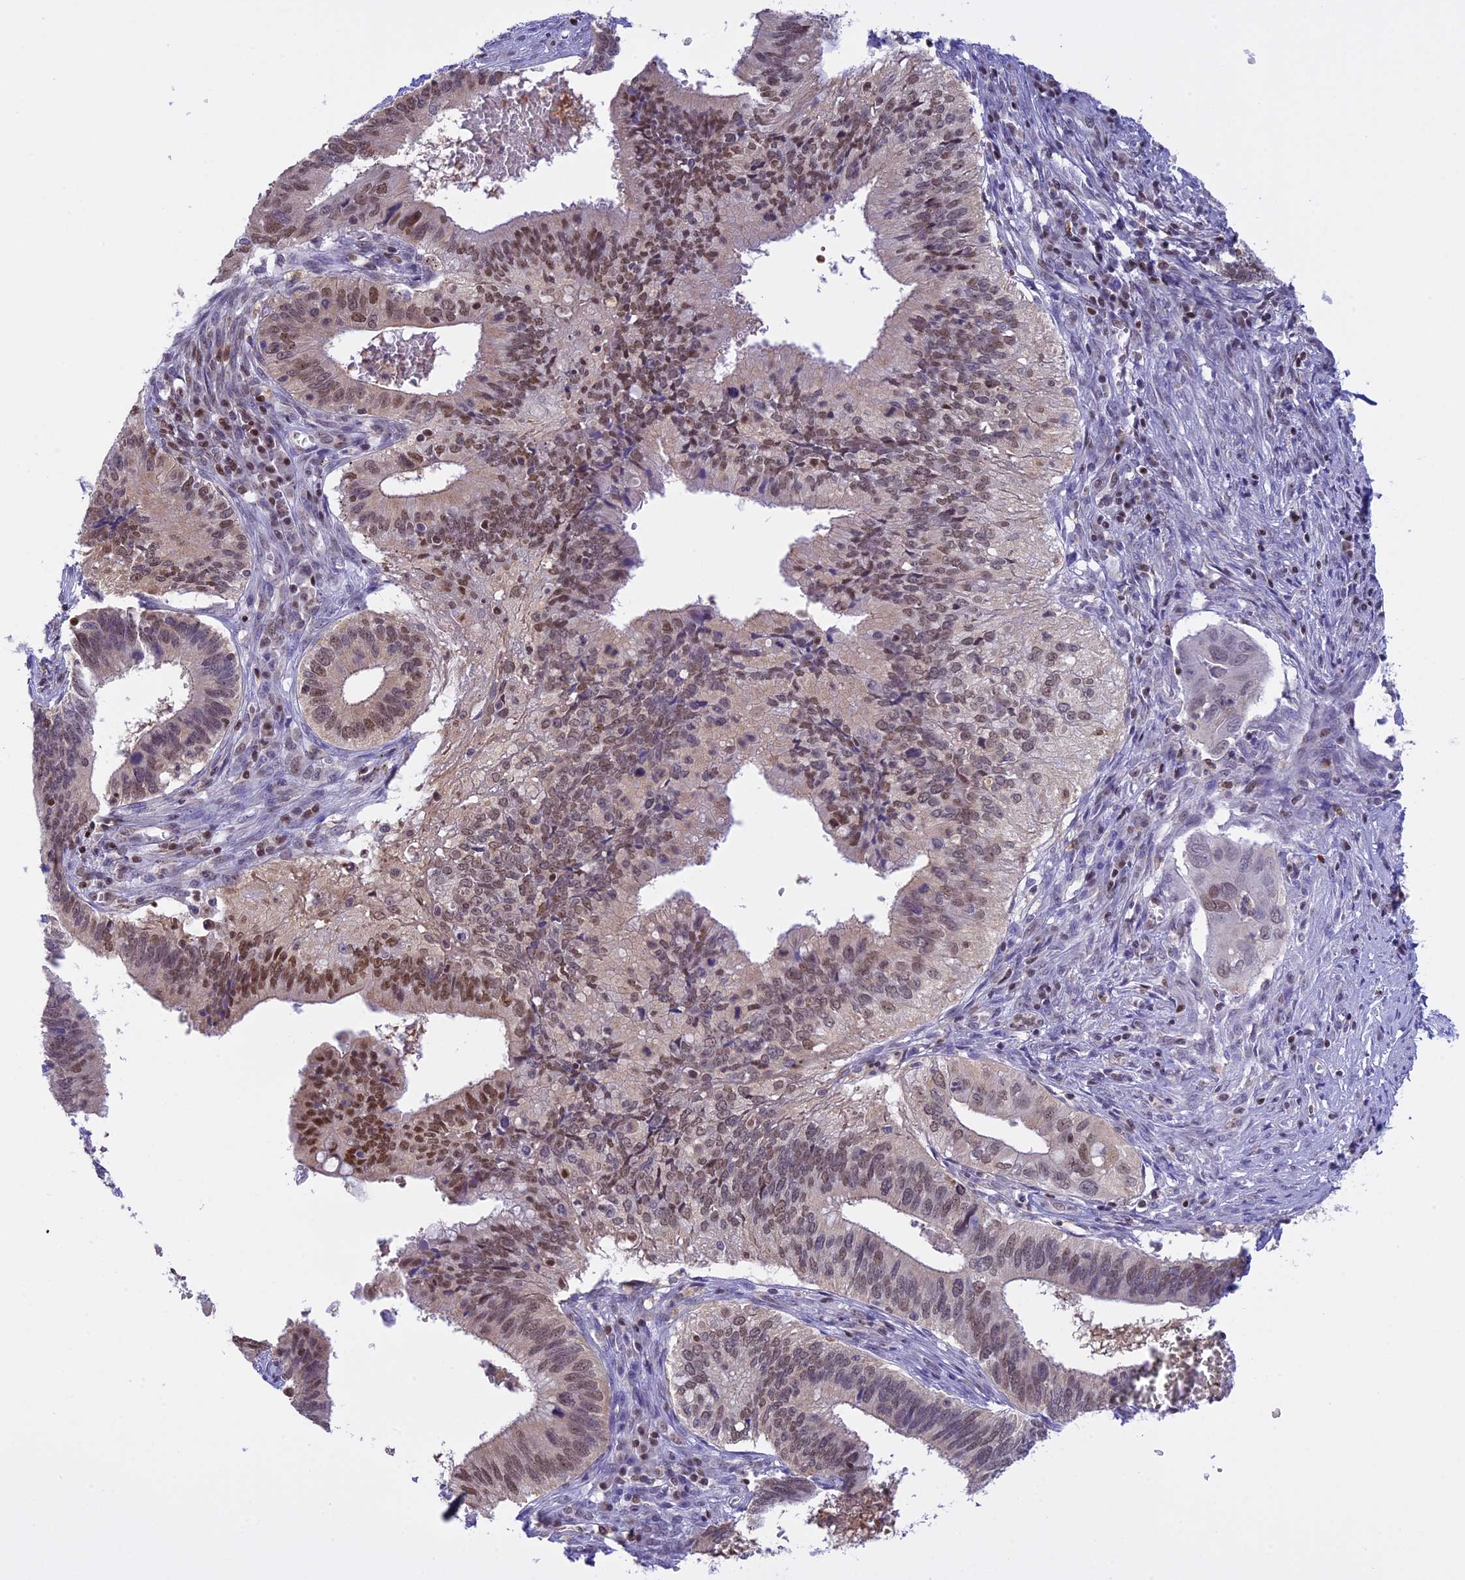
{"staining": {"intensity": "moderate", "quantity": "25%-75%", "location": "nuclear"}, "tissue": "cervical cancer", "cell_type": "Tumor cells", "image_type": "cancer", "snomed": [{"axis": "morphology", "description": "Adenocarcinoma, NOS"}, {"axis": "topography", "description": "Cervix"}], "caption": "Protein analysis of cervical adenocarcinoma tissue reveals moderate nuclear staining in about 25%-75% of tumor cells.", "gene": "IZUMO2", "patient": {"sex": "female", "age": 42}}